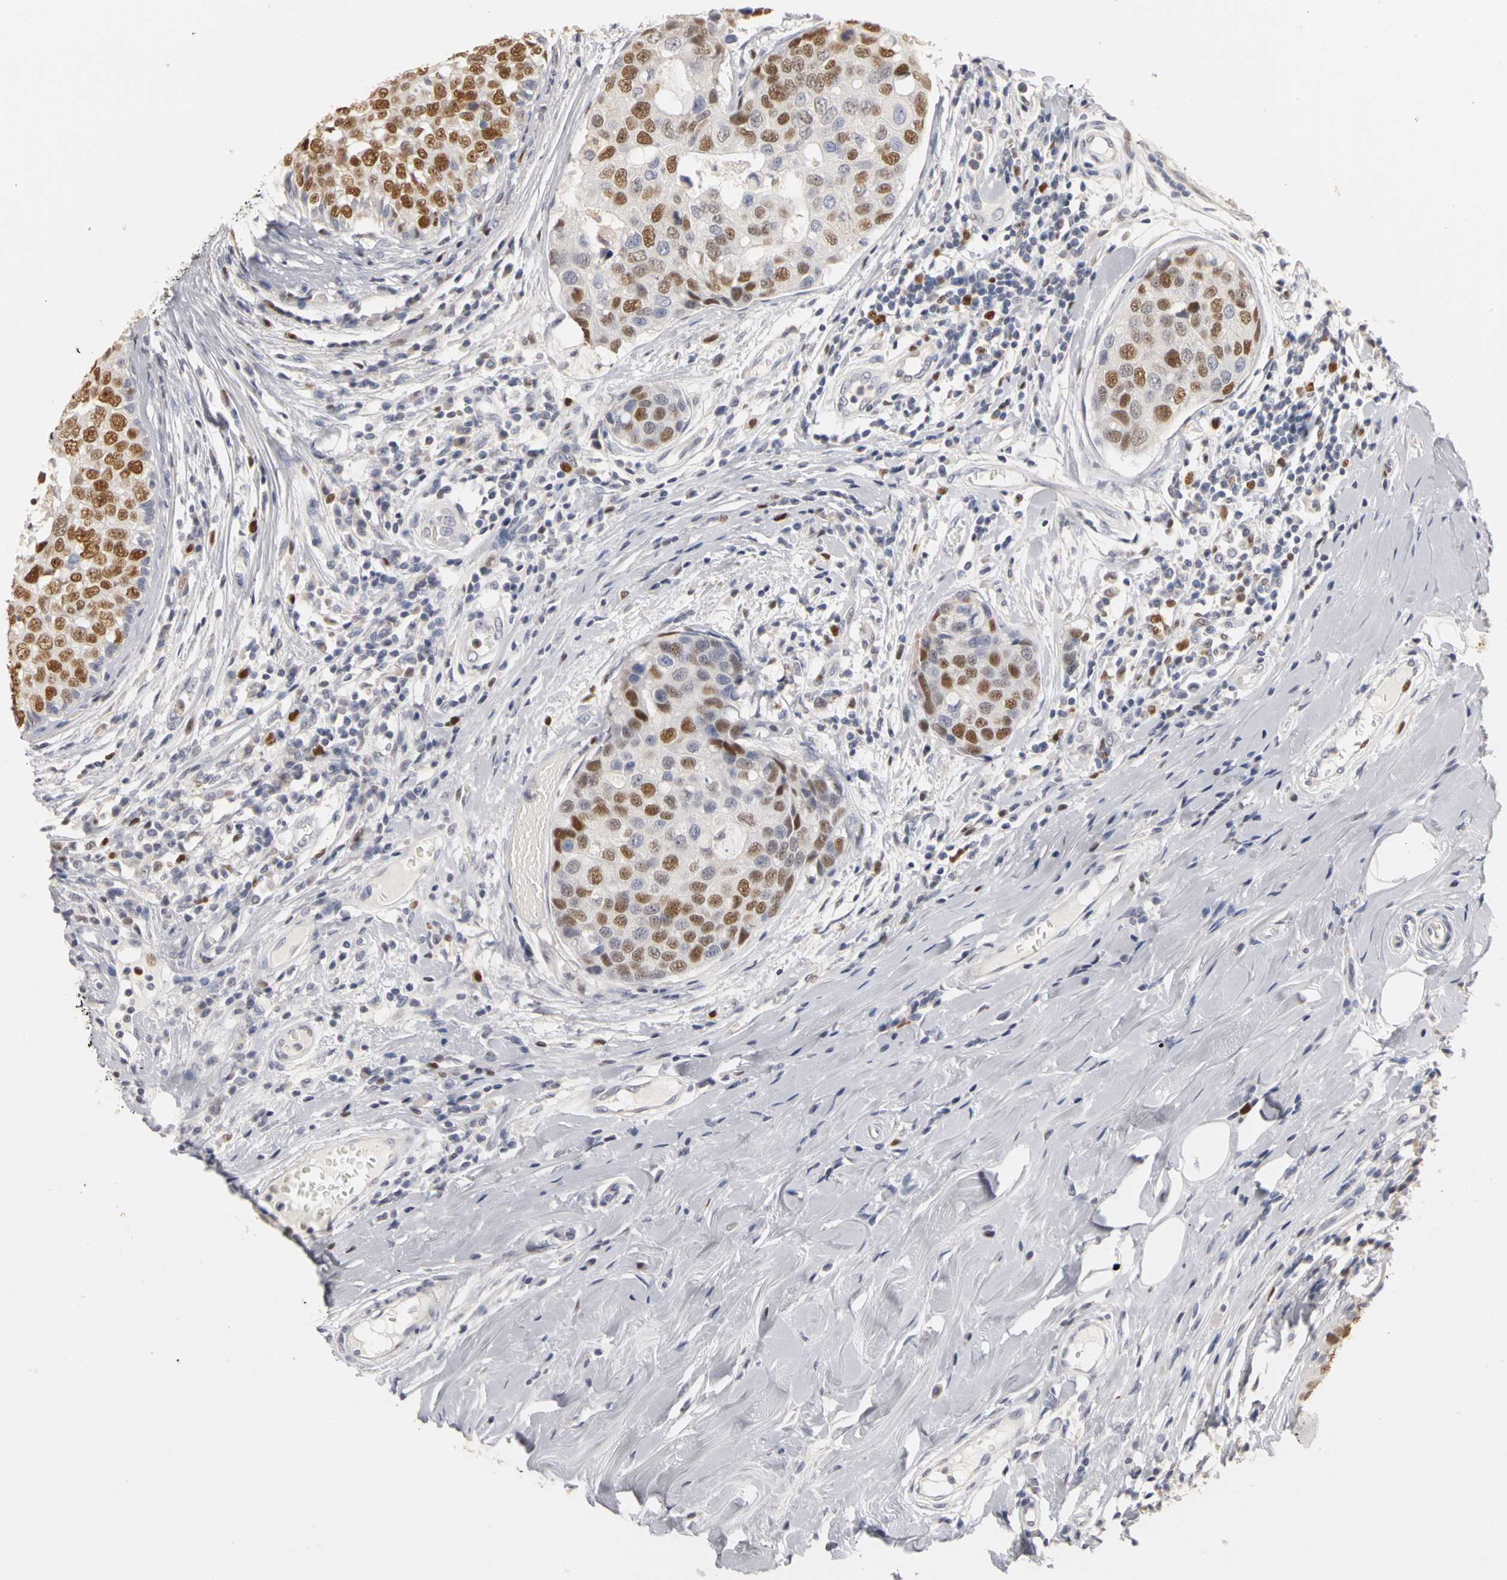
{"staining": {"intensity": "strong", "quantity": ">75%", "location": "nuclear"}, "tissue": "breast cancer", "cell_type": "Tumor cells", "image_type": "cancer", "snomed": [{"axis": "morphology", "description": "Duct carcinoma"}, {"axis": "topography", "description": "Breast"}], "caption": "A brown stain labels strong nuclear expression of a protein in human breast cancer (intraductal carcinoma) tumor cells.", "gene": "MCM6", "patient": {"sex": "female", "age": 27}}